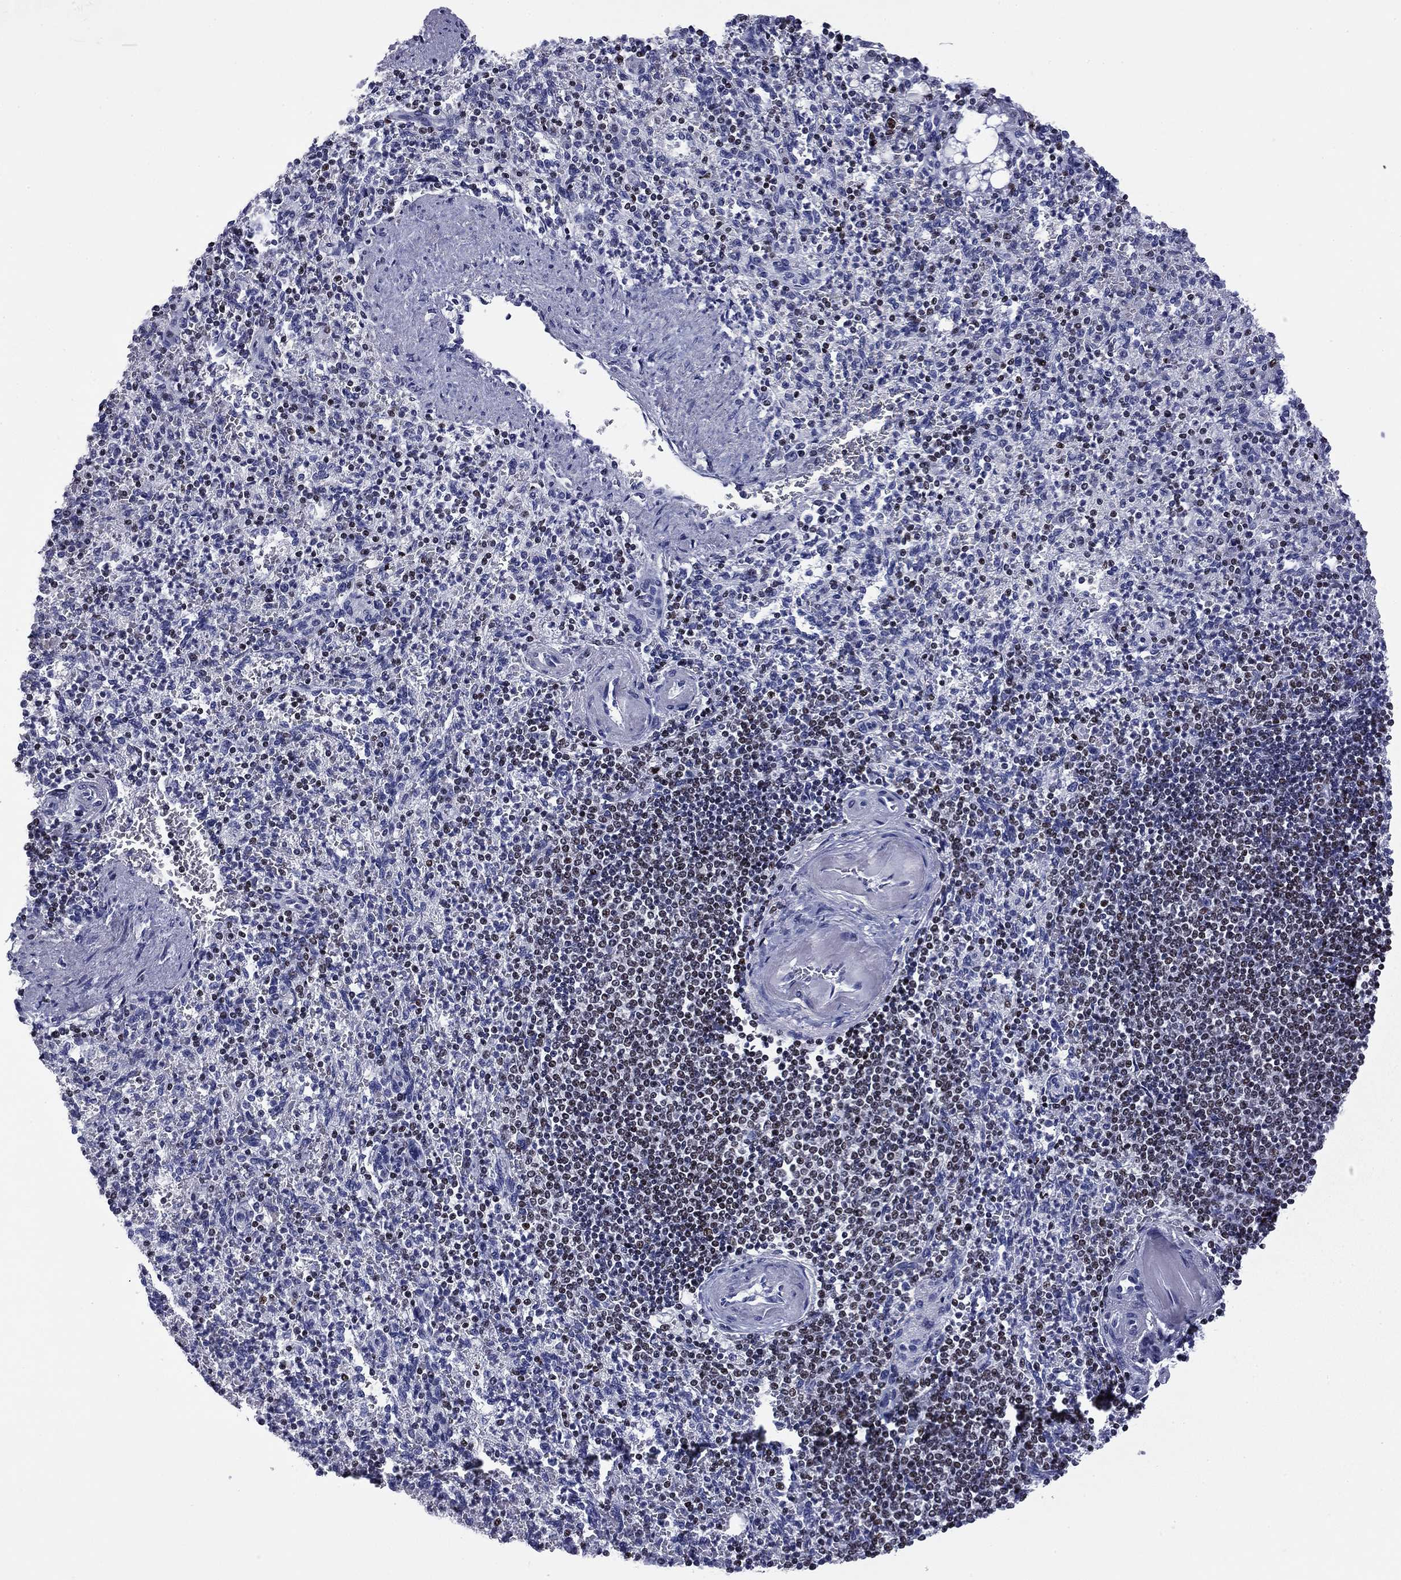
{"staining": {"intensity": "negative", "quantity": "none", "location": "none"}, "tissue": "spleen", "cell_type": "Cells in red pulp", "image_type": "normal", "snomed": [{"axis": "morphology", "description": "Normal tissue, NOS"}, {"axis": "topography", "description": "Spleen"}], "caption": "IHC micrograph of unremarkable spleen: spleen stained with DAB (3,3'-diaminobenzidine) shows no significant protein staining in cells in red pulp.", "gene": "IKZF3", "patient": {"sex": "female", "age": 74}}